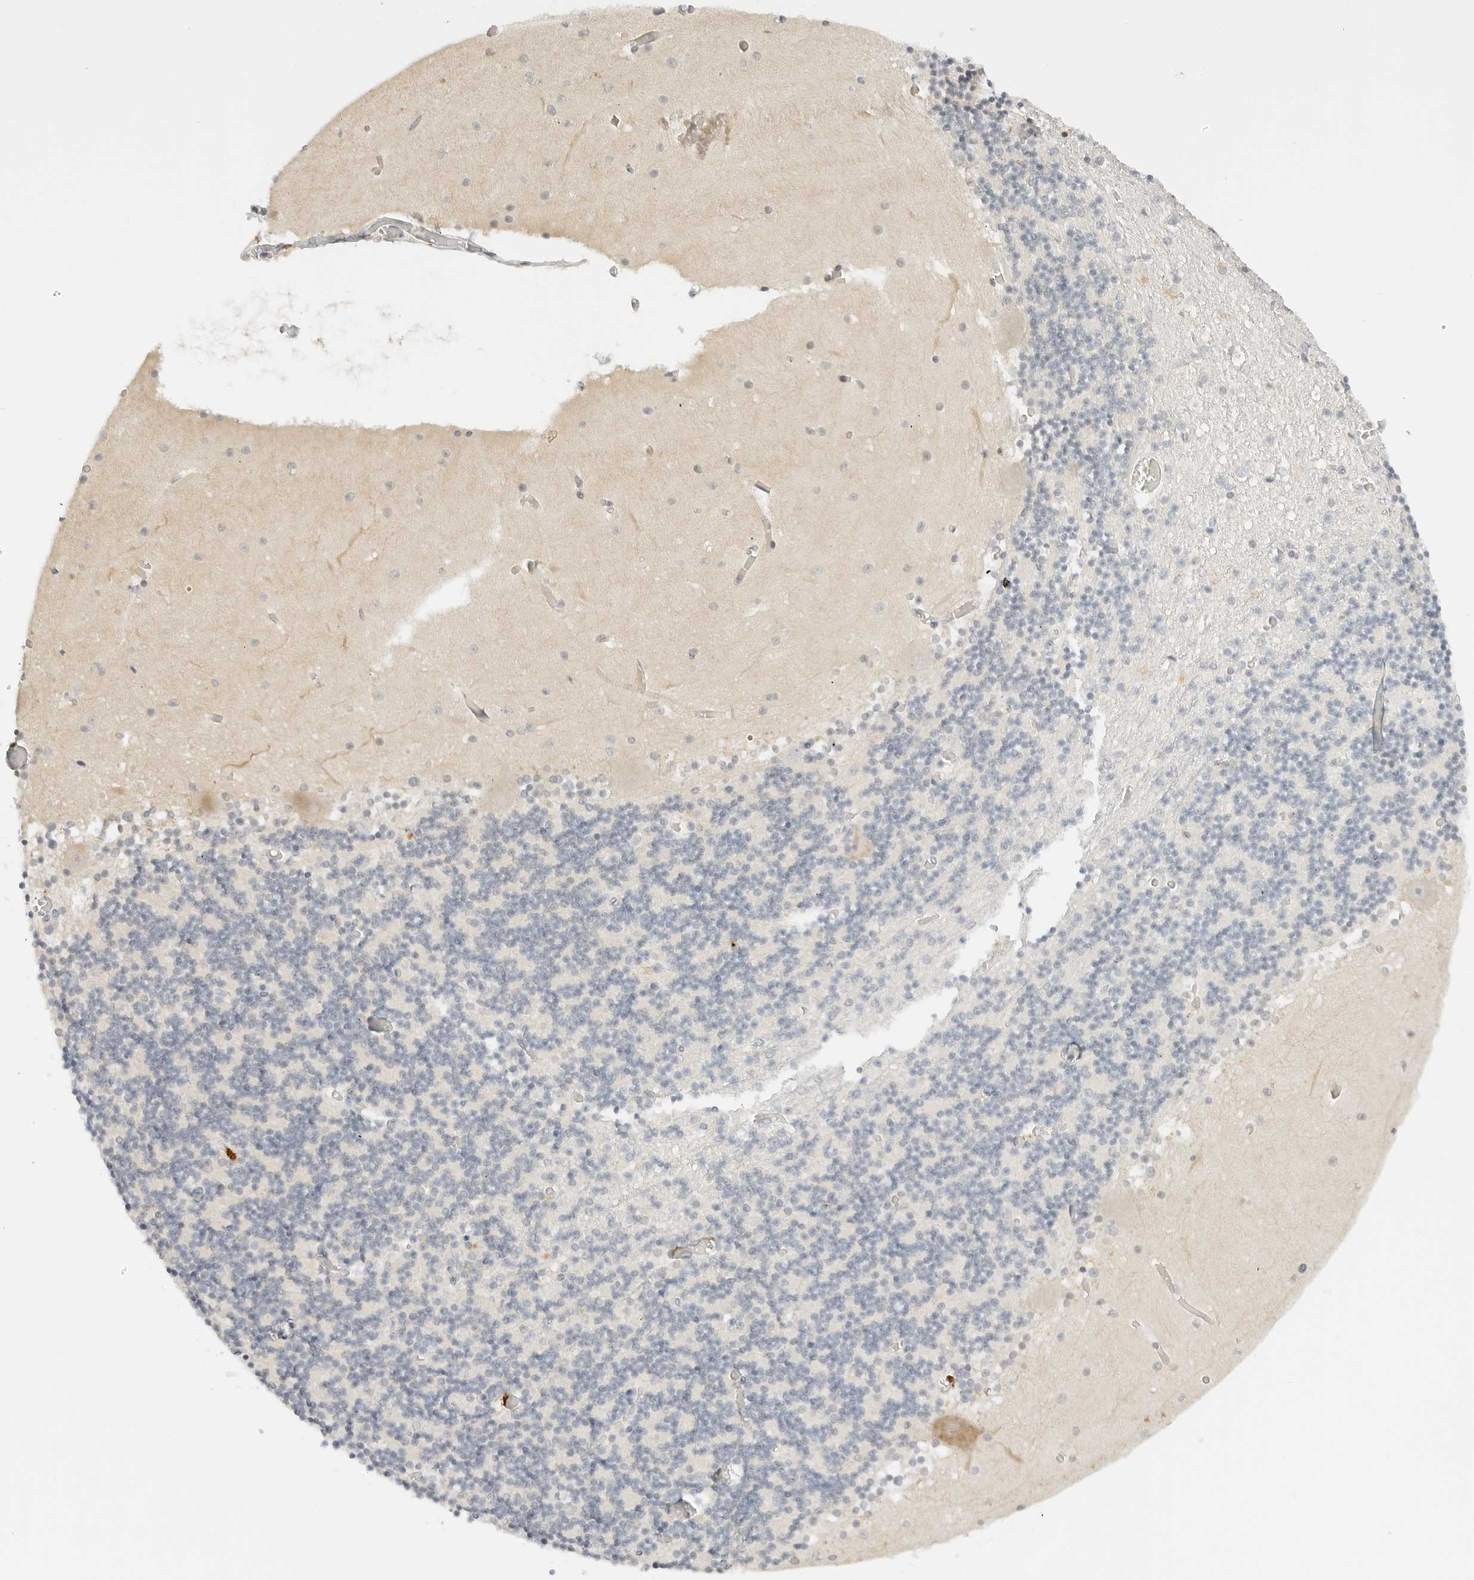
{"staining": {"intensity": "negative", "quantity": "none", "location": "none"}, "tissue": "cerebellum", "cell_type": "Cells in granular layer", "image_type": "normal", "snomed": [{"axis": "morphology", "description": "Normal tissue, NOS"}, {"axis": "topography", "description": "Cerebellum"}], "caption": "Normal cerebellum was stained to show a protein in brown. There is no significant positivity in cells in granular layer. The staining is performed using DAB (3,3'-diaminobenzidine) brown chromogen with nuclei counter-stained in using hematoxylin.", "gene": "NEO1", "patient": {"sex": "female", "age": 28}}